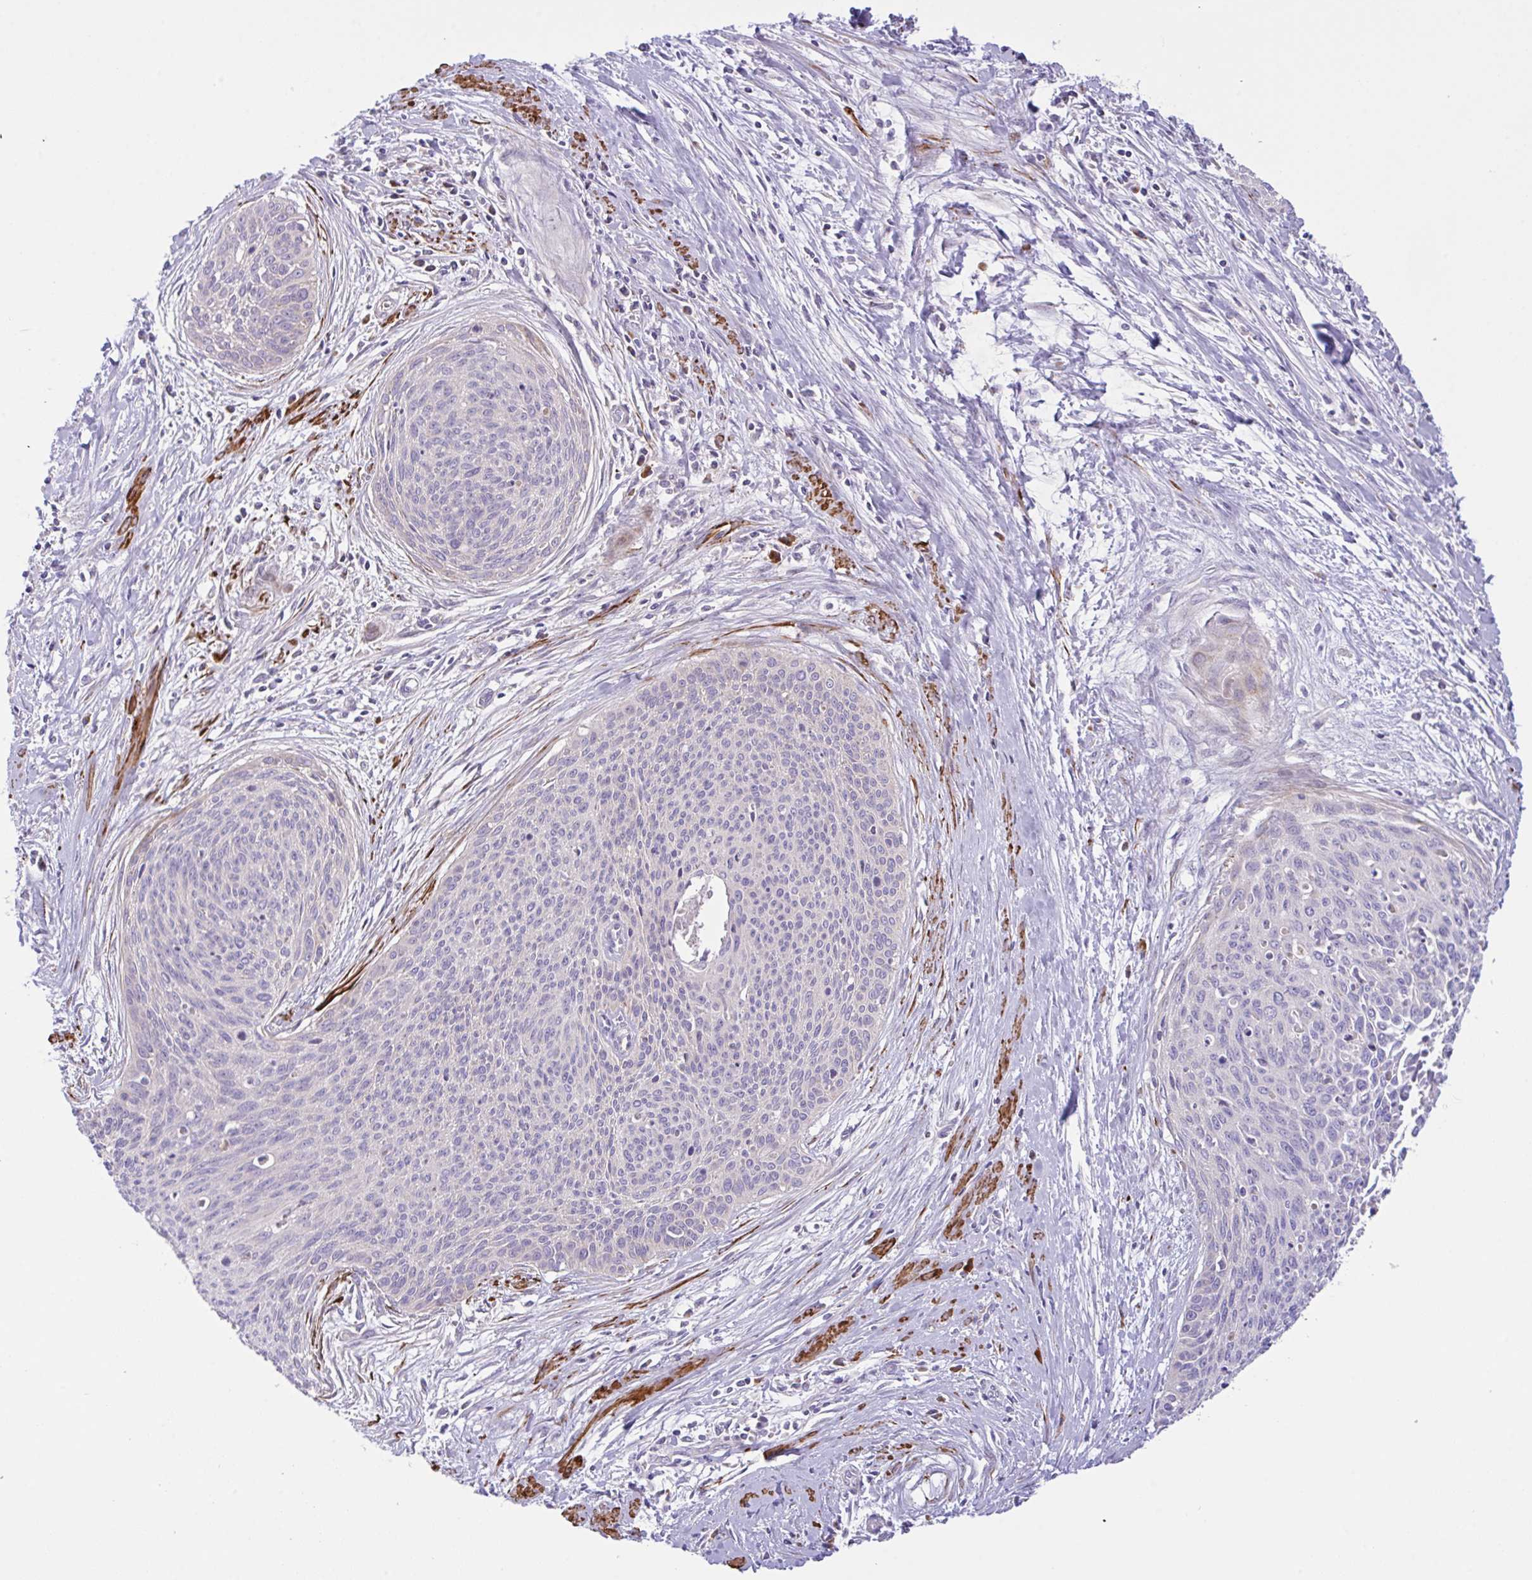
{"staining": {"intensity": "negative", "quantity": "none", "location": "none"}, "tissue": "cervical cancer", "cell_type": "Tumor cells", "image_type": "cancer", "snomed": [{"axis": "morphology", "description": "Squamous cell carcinoma, NOS"}, {"axis": "topography", "description": "Cervix"}], "caption": "Photomicrograph shows no protein positivity in tumor cells of cervical cancer (squamous cell carcinoma) tissue.", "gene": "CHDH", "patient": {"sex": "female", "age": 55}}